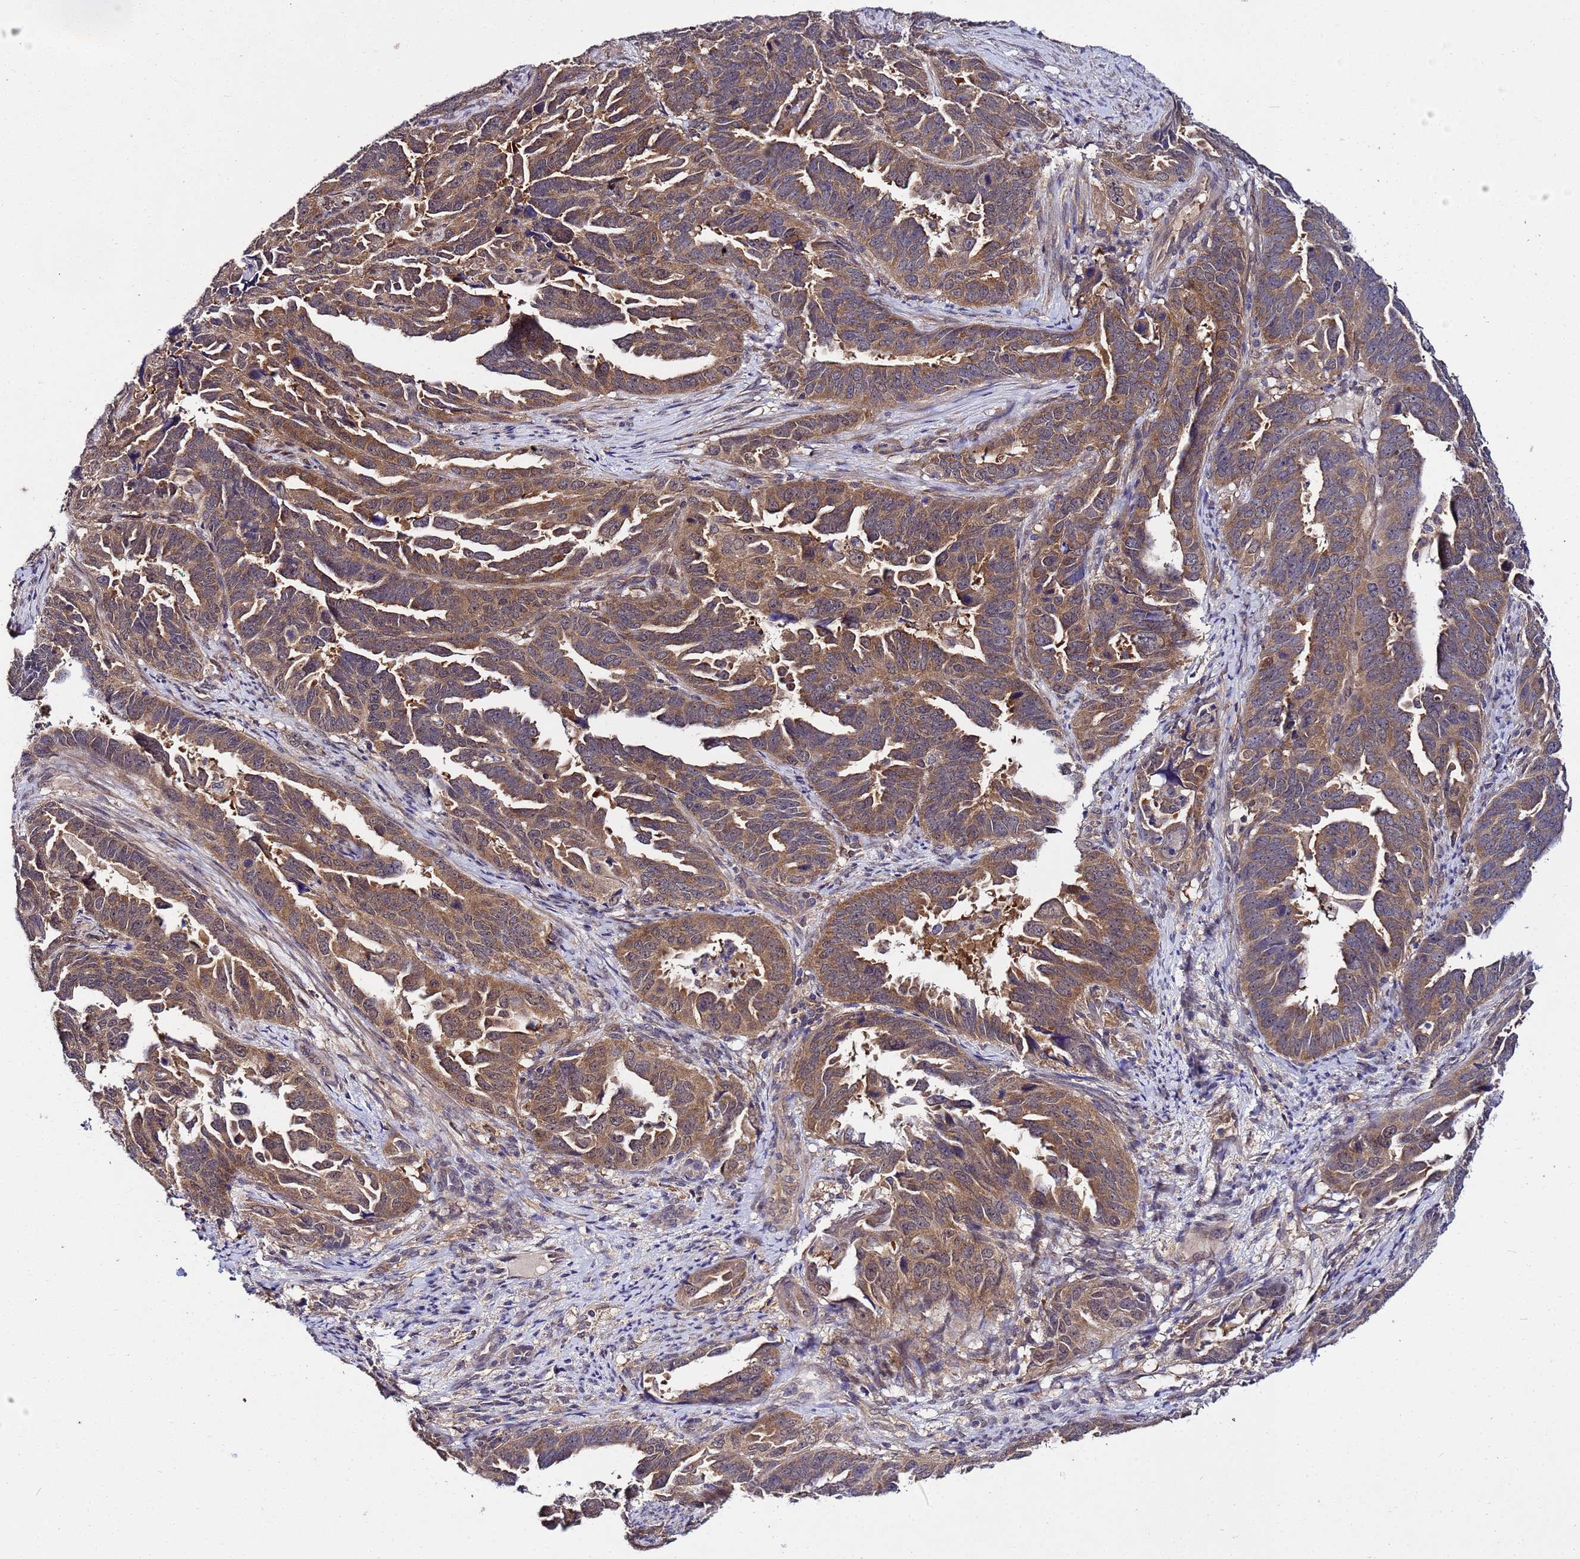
{"staining": {"intensity": "moderate", "quantity": "25%-75%", "location": "cytoplasmic/membranous"}, "tissue": "endometrial cancer", "cell_type": "Tumor cells", "image_type": "cancer", "snomed": [{"axis": "morphology", "description": "Adenocarcinoma, NOS"}, {"axis": "topography", "description": "Endometrium"}], "caption": "An IHC photomicrograph of tumor tissue is shown. Protein staining in brown labels moderate cytoplasmic/membranous positivity in endometrial adenocarcinoma within tumor cells. (DAB (3,3'-diaminobenzidine) = brown stain, brightfield microscopy at high magnification).", "gene": "GSPT2", "patient": {"sex": "female", "age": 65}}